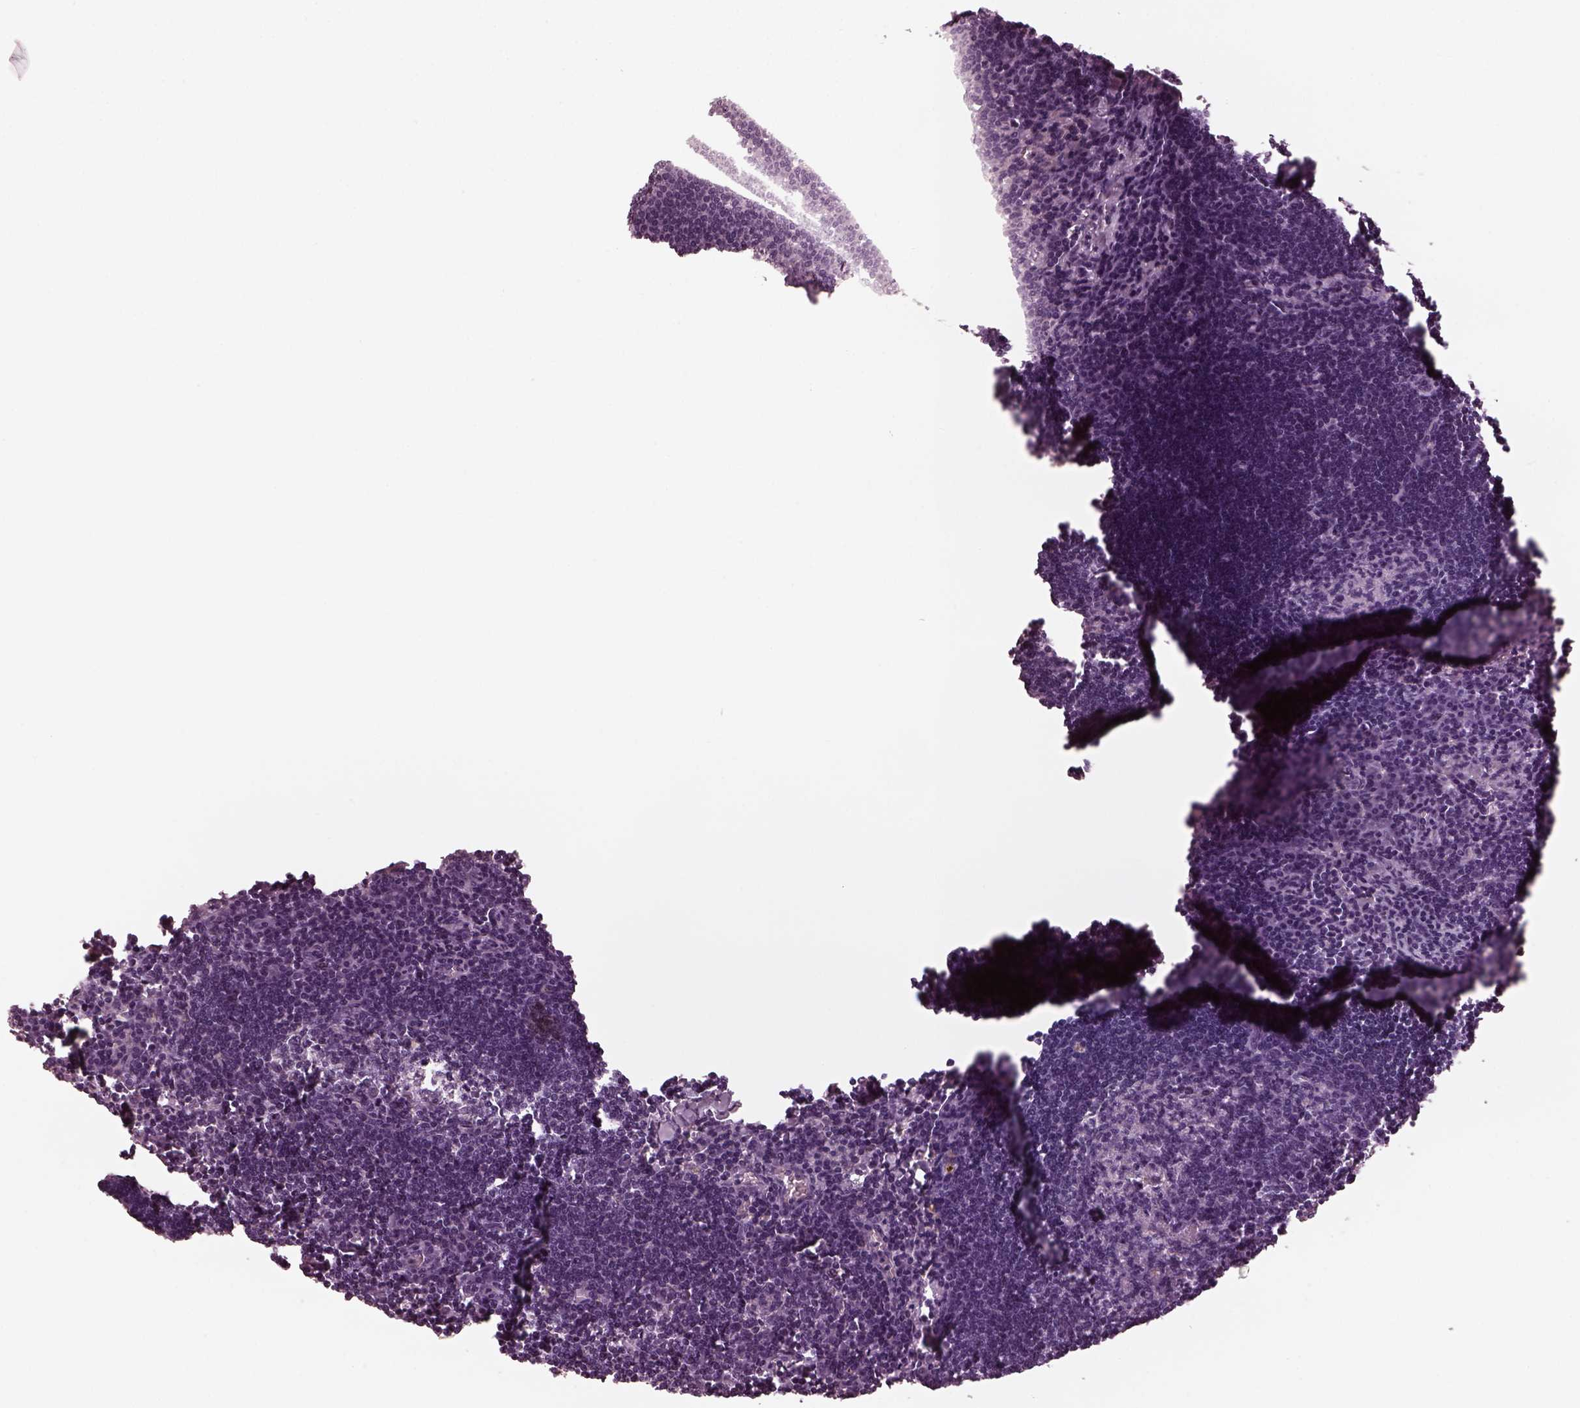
{"staining": {"intensity": "negative", "quantity": "none", "location": "none"}, "tissue": "lymph node", "cell_type": "Germinal center cells", "image_type": "normal", "snomed": [{"axis": "morphology", "description": "Normal tissue, NOS"}, {"axis": "topography", "description": "Lymph node"}], "caption": "High power microscopy image of an immunohistochemistry (IHC) image of benign lymph node, revealing no significant expression in germinal center cells. (Stains: DAB (3,3'-diaminobenzidine) immunohistochemistry (IHC) with hematoxylin counter stain, Microscopy: brightfield microscopy at high magnification).", "gene": "PSTPIP2", "patient": {"sex": "male", "age": 55}}